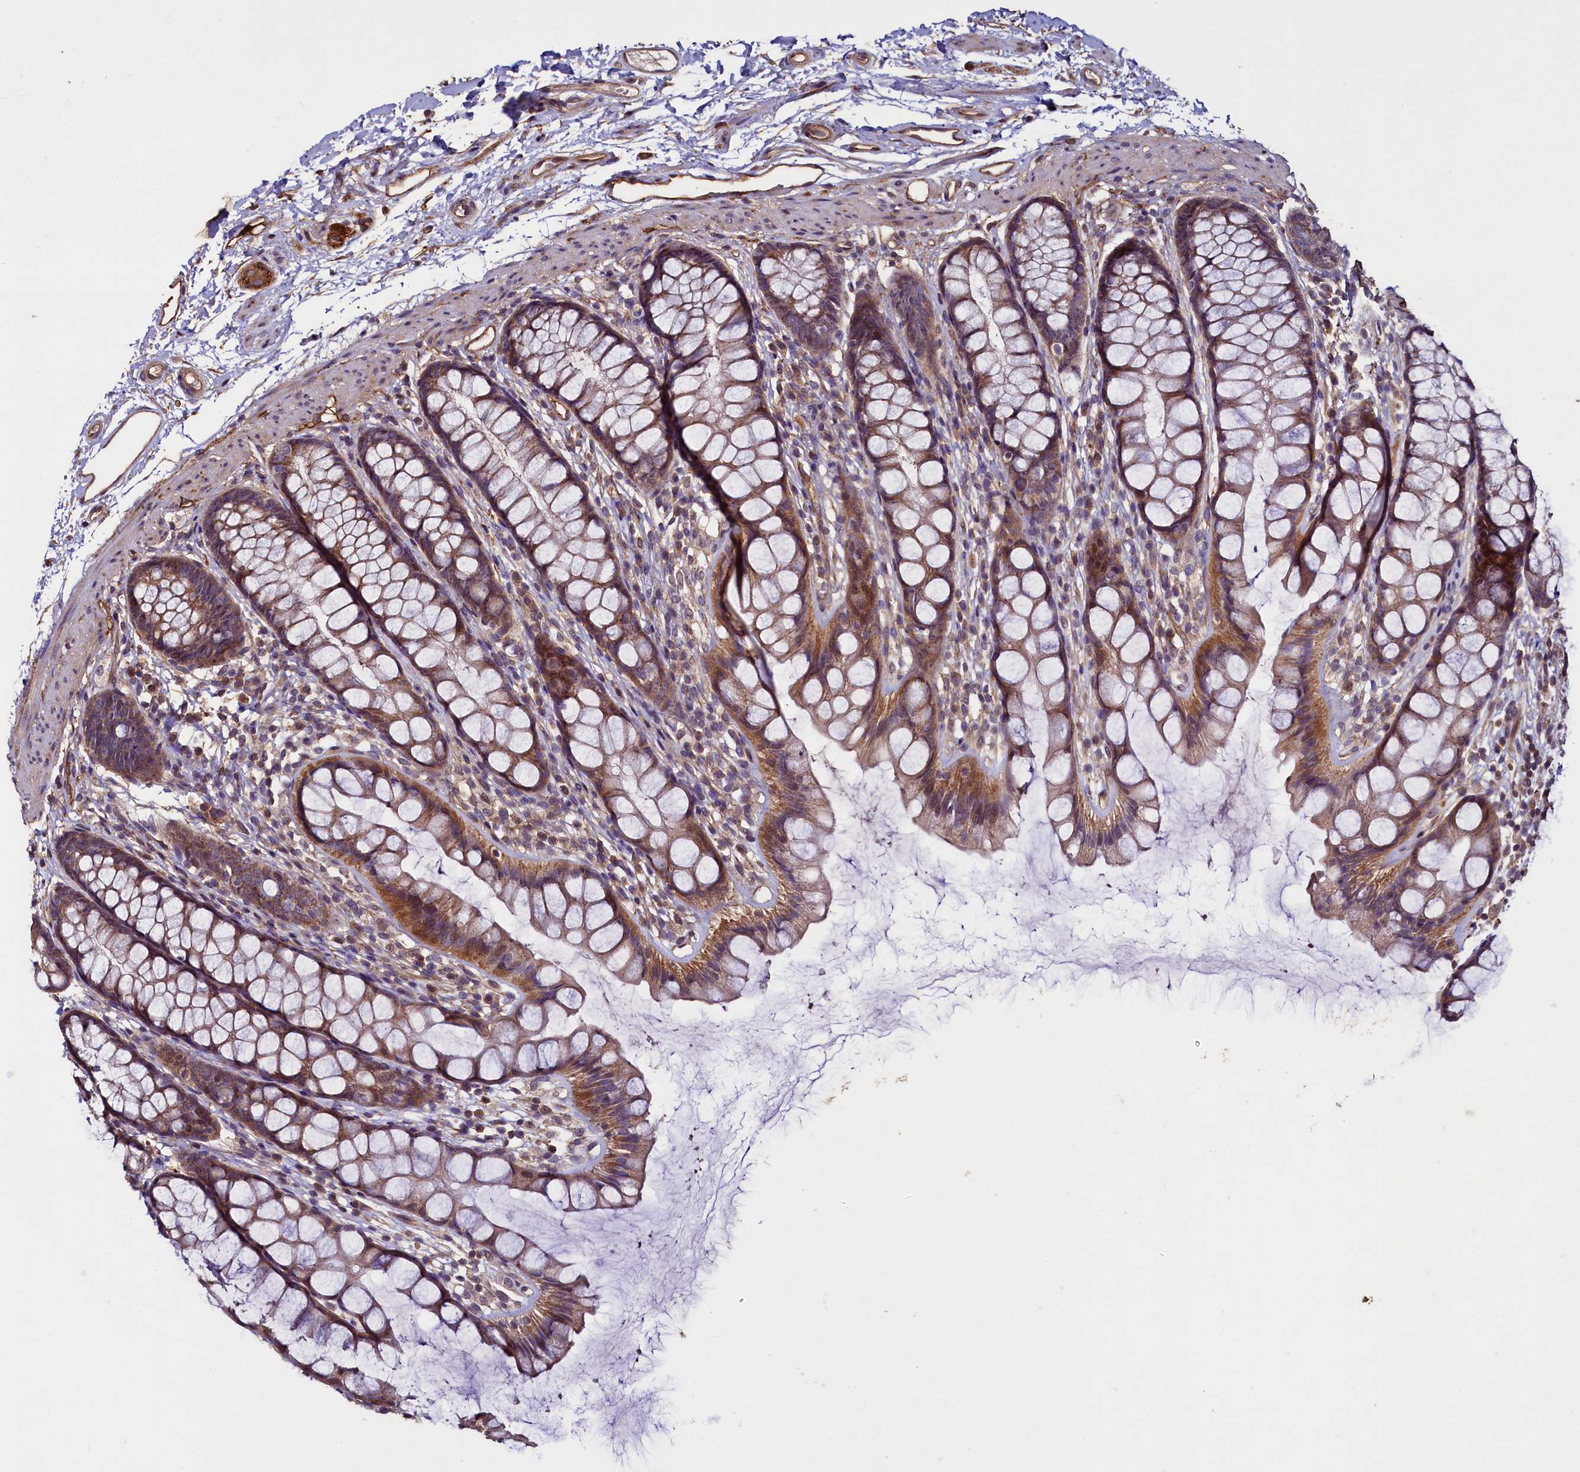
{"staining": {"intensity": "moderate", "quantity": ">75%", "location": "cytoplasmic/membranous"}, "tissue": "rectum", "cell_type": "Glandular cells", "image_type": "normal", "snomed": [{"axis": "morphology", "description": "Normal tissue, NOS"}, {"axis": "topography", "description": "Rectum"}], "caption": "Unremarkable rectum was stained to show a protein in brown. There is medium levels of moderate cytoplasmic/membranous staining in approximately >75% of glandular cells. The staining is performed using DAB (3,3'-diaminobenzidine) brown chromogen to label protein expression. The nuclei are counter-stained blue using hematoxylin.", "gene": "PALM", "patient": {"sex": "female", "age": 65}}